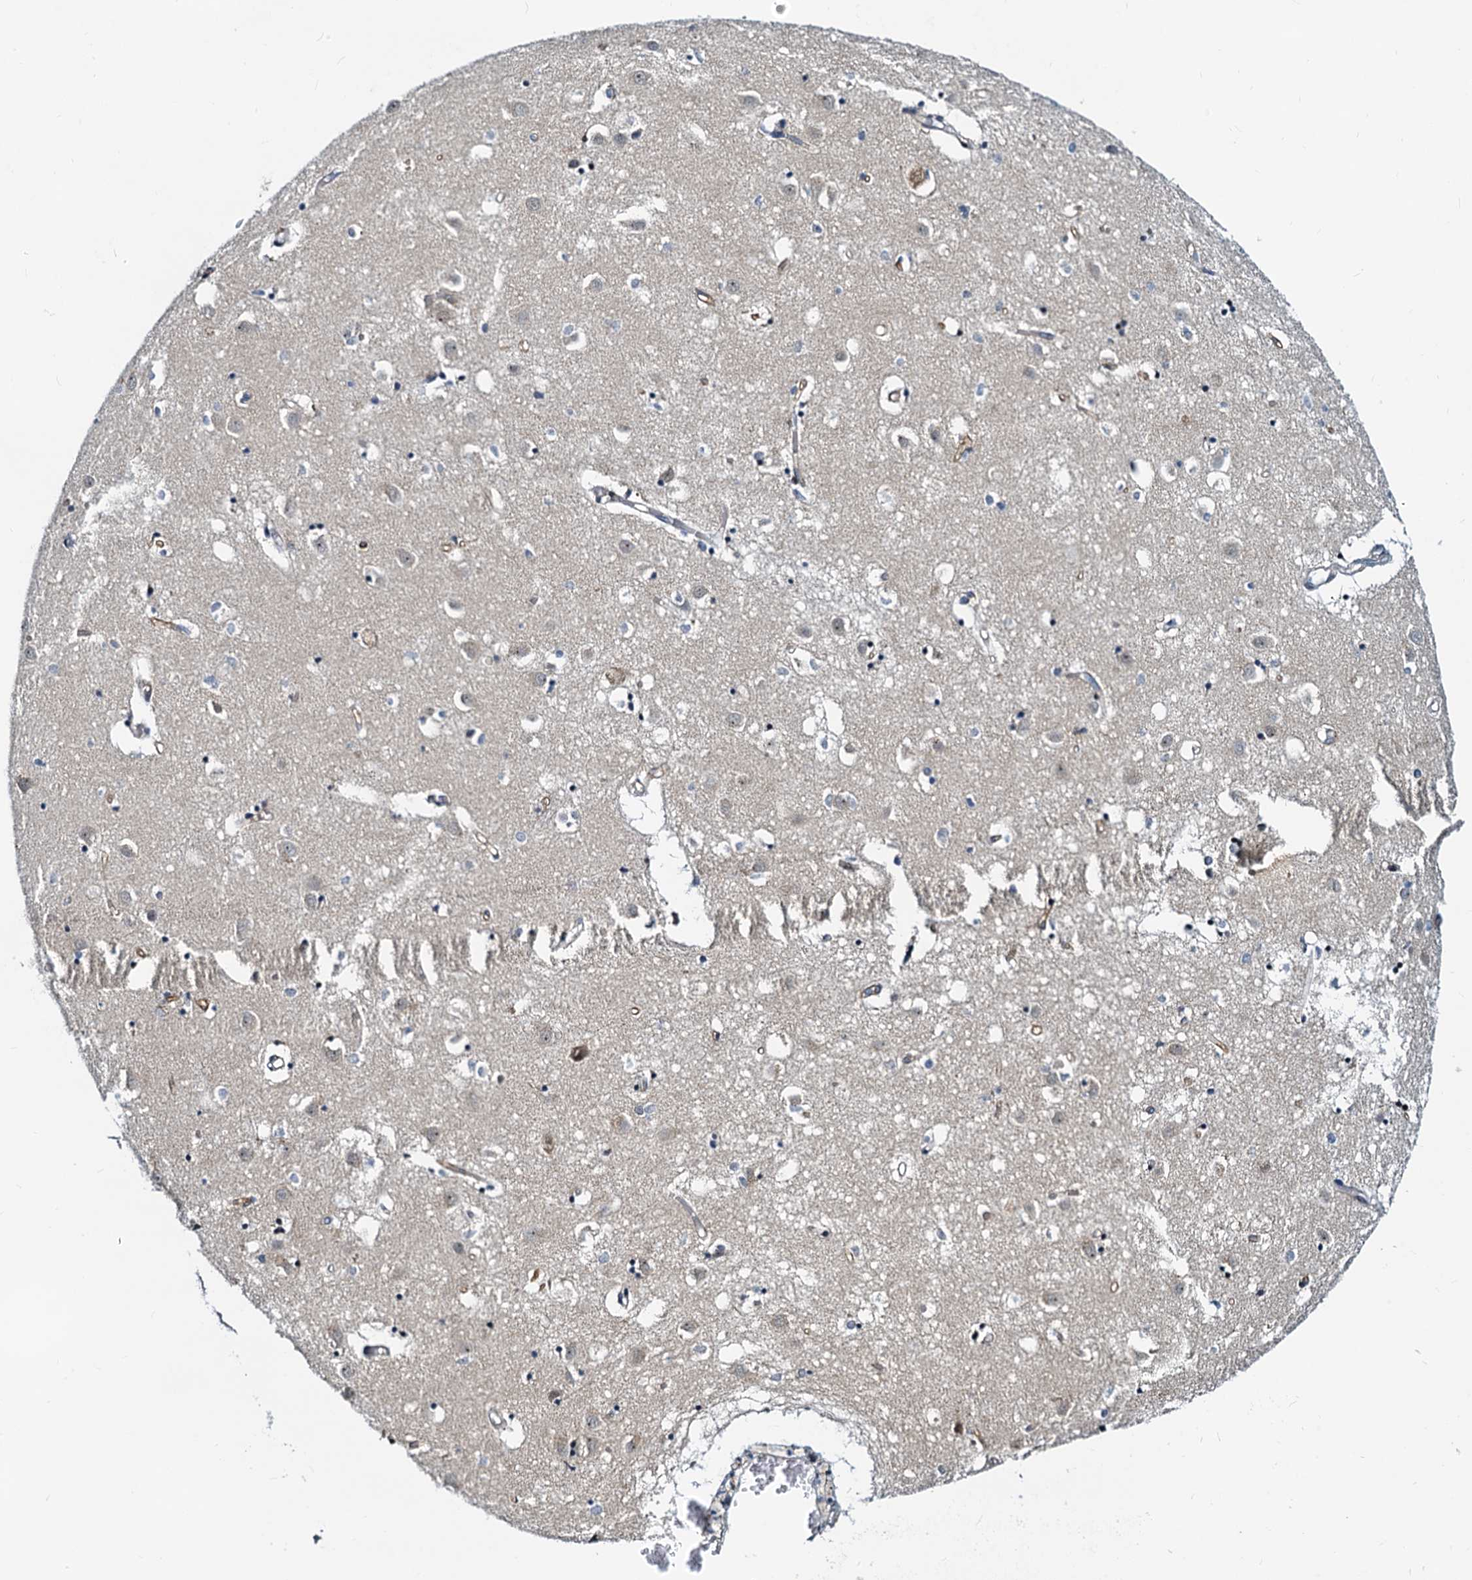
{"staining": {"intensity": "moderate", "quantity": "<25%", "location": "nuclear"}, "tissue": "caudate", "cell_type": "Glial cells", "image_type": "normal", "snomed": [{"axis": "morphology", "description": "Normal tissue, NOS"}, {"axis": "topography", "description": "Lateral ventricle wall"}], "caption": "Glial cells display low levels of moderate nuclear expression in about <25% of cells in benign caudate. Immunohistochemistry (ihc) stains the protein in brown and the nuclei are stained blue.", "gene": "PTGES3", "patient": {"sex": "male", "age": 70}}